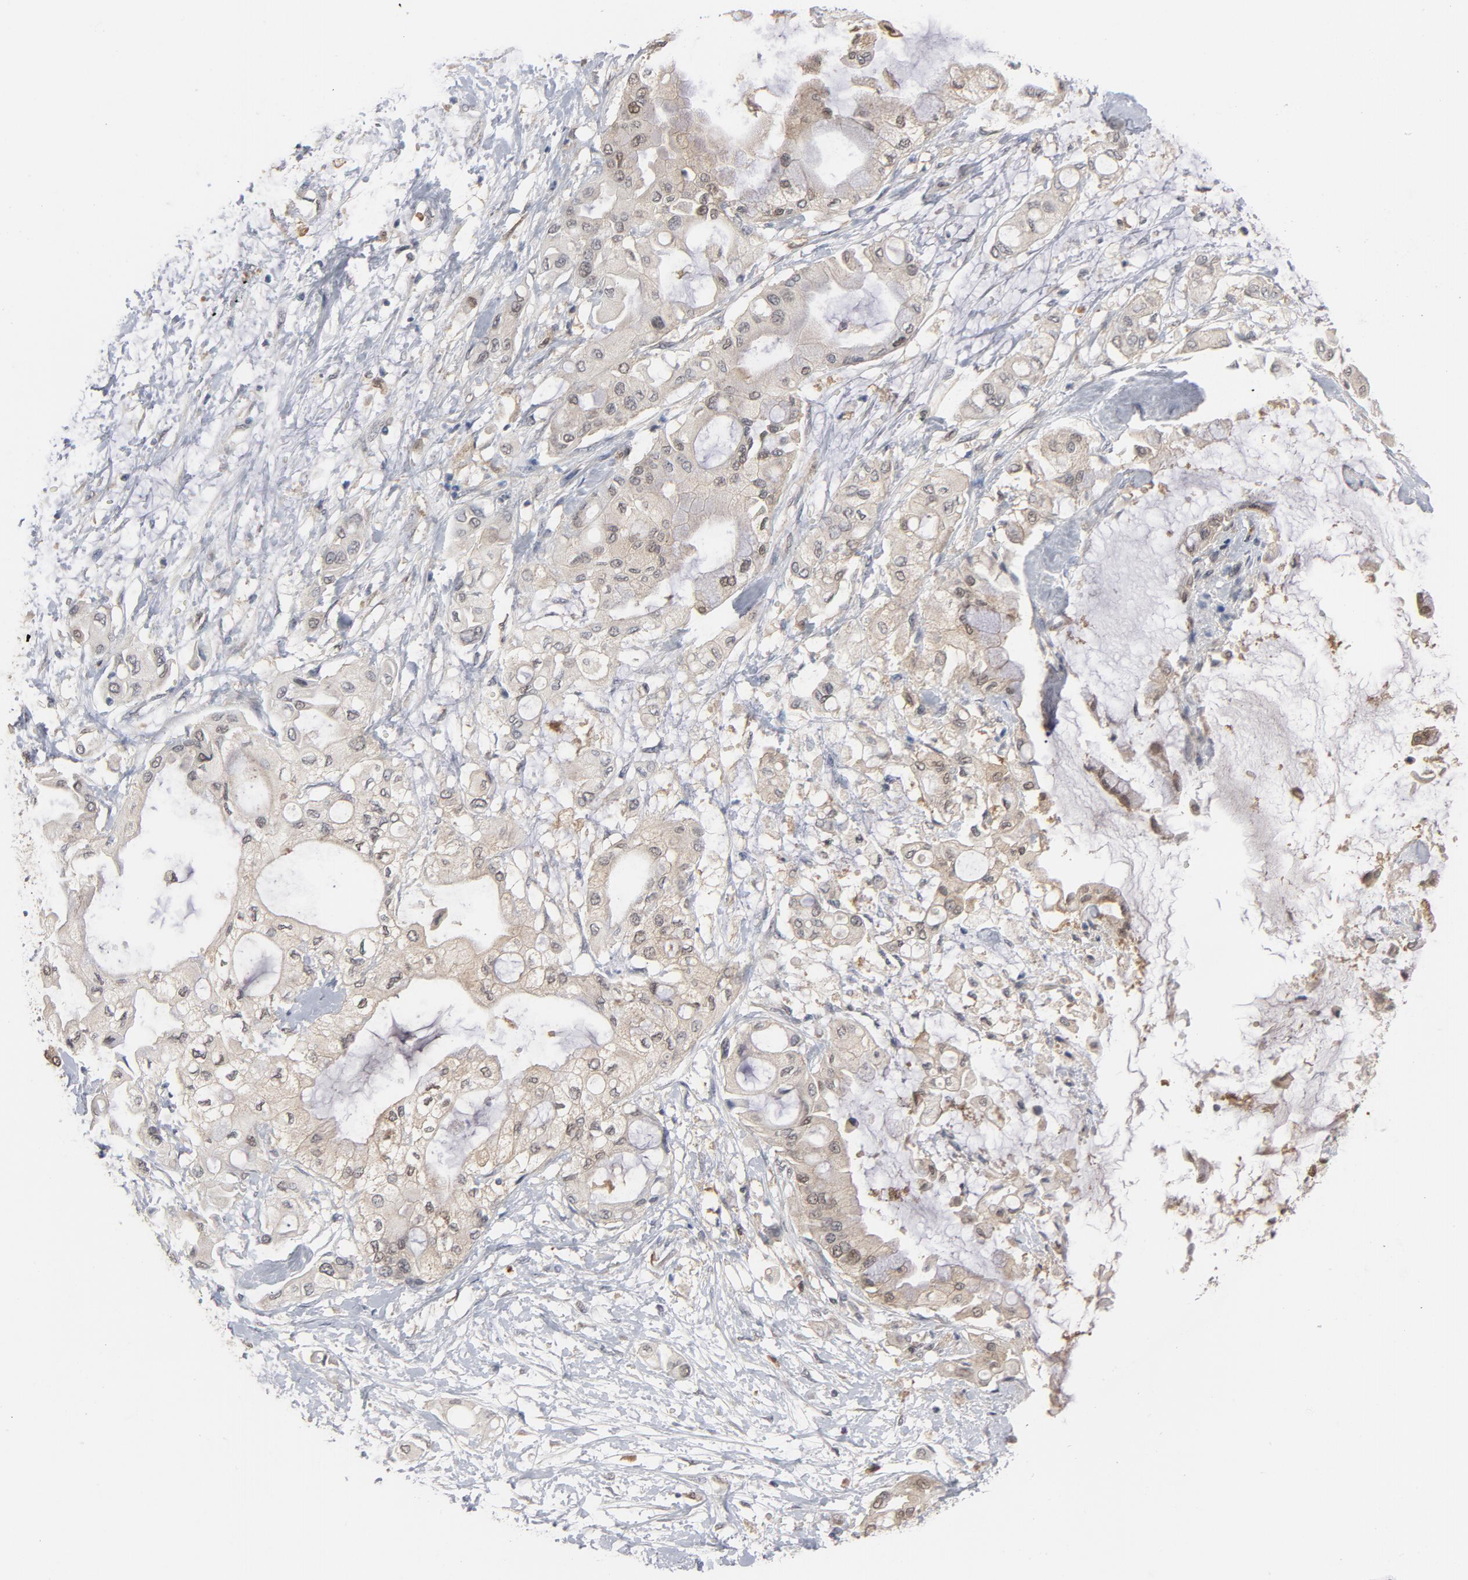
{"staining": {"intensity": "weak", "quantity": ">75%", "location": "cytoplasmic/membranous,nuclear"}, "tissue": "pancreatic cancer", "cell_type": "Tumor cells", "image_type": "cancer", "snomed": [{"axis": "morphology", "description": "Adenocarcinoma, NOS"}, {"axis": "morphology", "description": "Adenocarcinoma, metastatic, NOS"}, {"axis": "topography", "description": "Lymph node"}, {"axis": "topography", "description": "Pancreas"}, {"axis": "topography", "description": "Duodenum"}], "caption": "Immunohistochemical staining of pancreatic metastatic adenocarcinoma displays weak cytoplasmic/membranous and nuclear protein positivity in approximately >75% of tumor cells.", "gene": "PRDX1", "patient": {"sex": "female", "age": 64}}